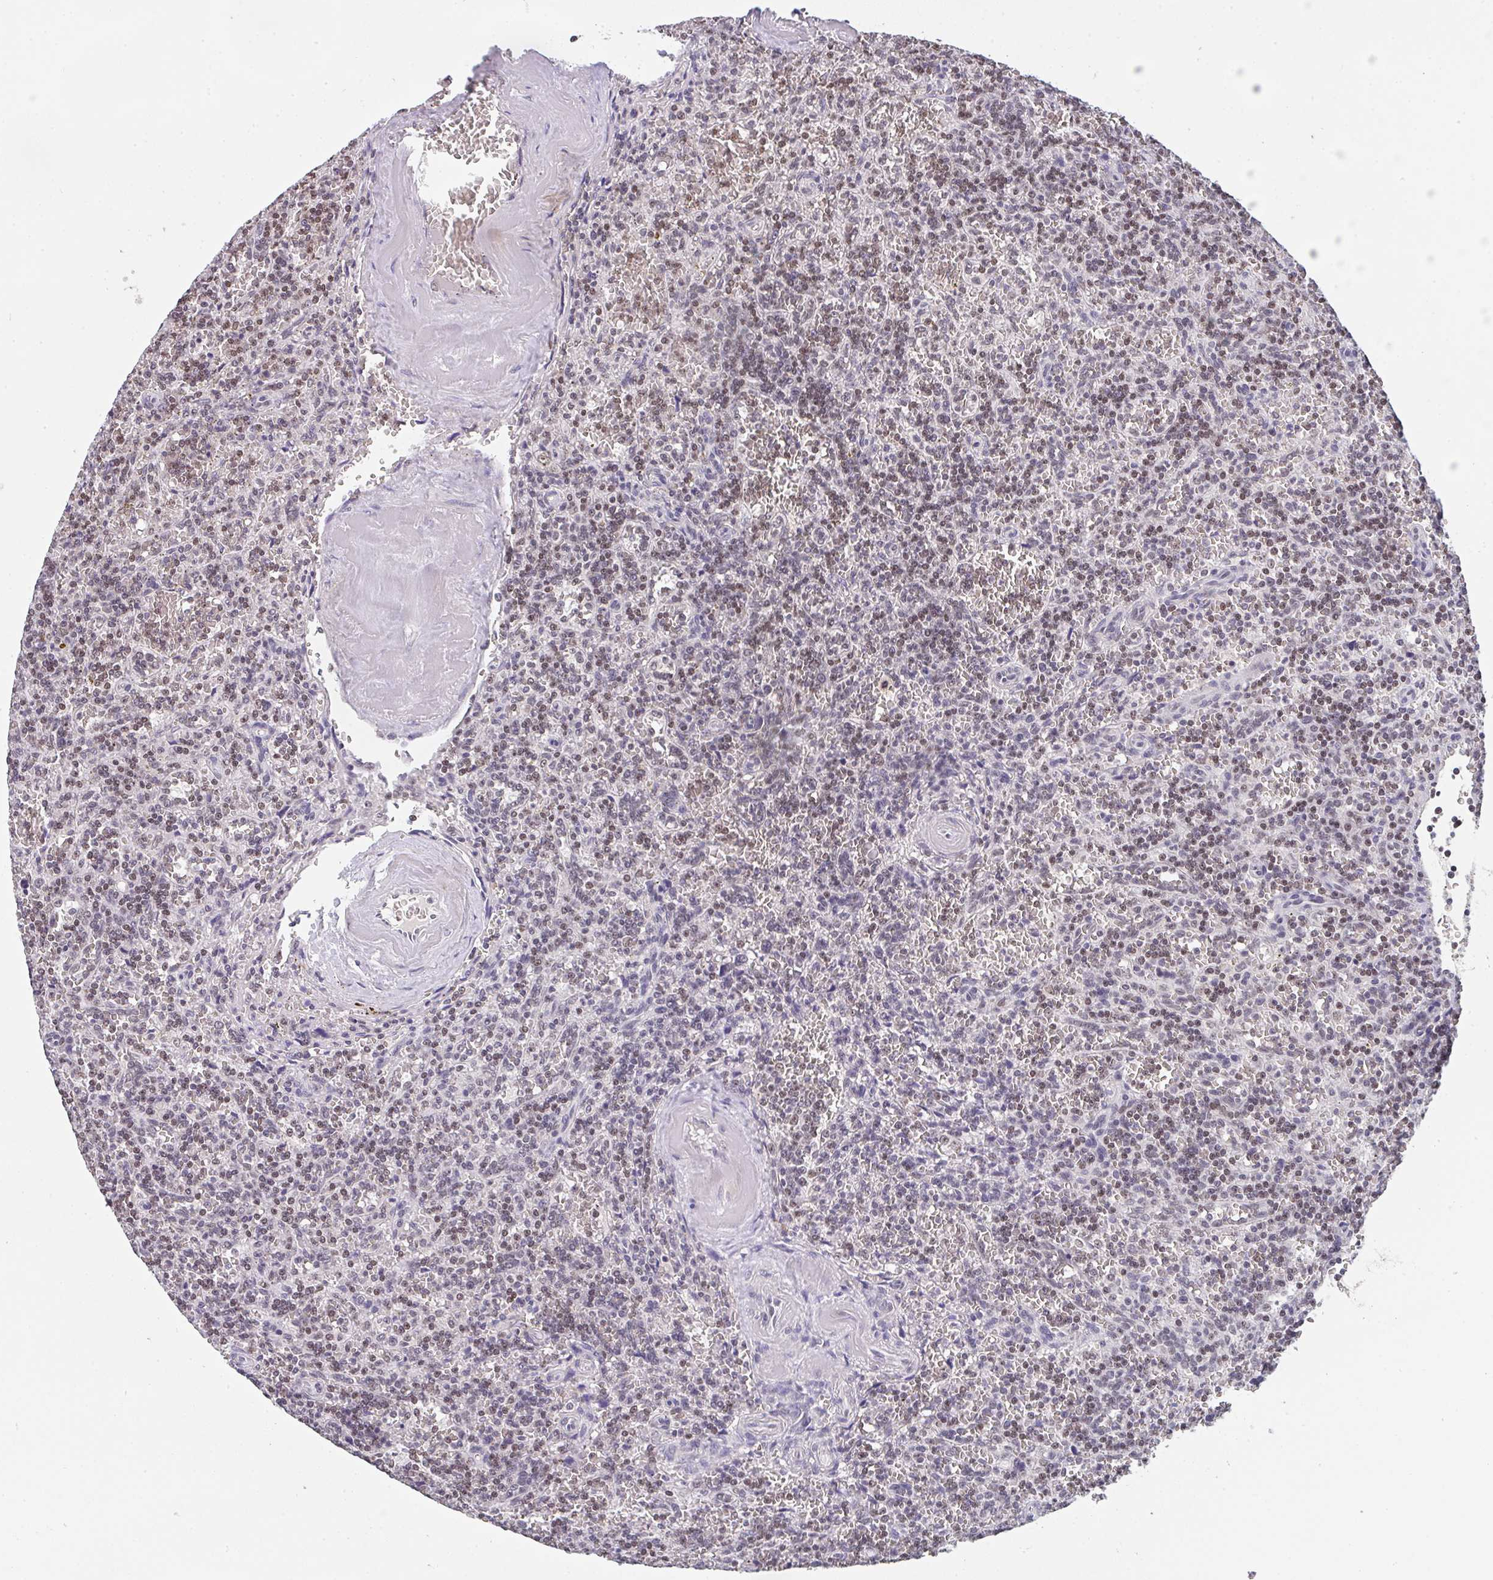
{"staining": {"intensity": "weak", "quantity": "25%-75%", "location": "nuclear"}, "tissue": "lymphoma", "cell_type": "Tumor cells", "image_type": "cancer", "snomed": [{"axis": "morphology", "description": "Malignant lymphoma, non-Hodgkin's type, Low grade"}, {"axis": "topography", "description": "Spleen"}], "caption": "Lymphoma tissue reveals weak nuclear staining in about 25%-75% of tumor cells", "gene": "DKC1", "patient": {"sex": "male", "age": 73}}